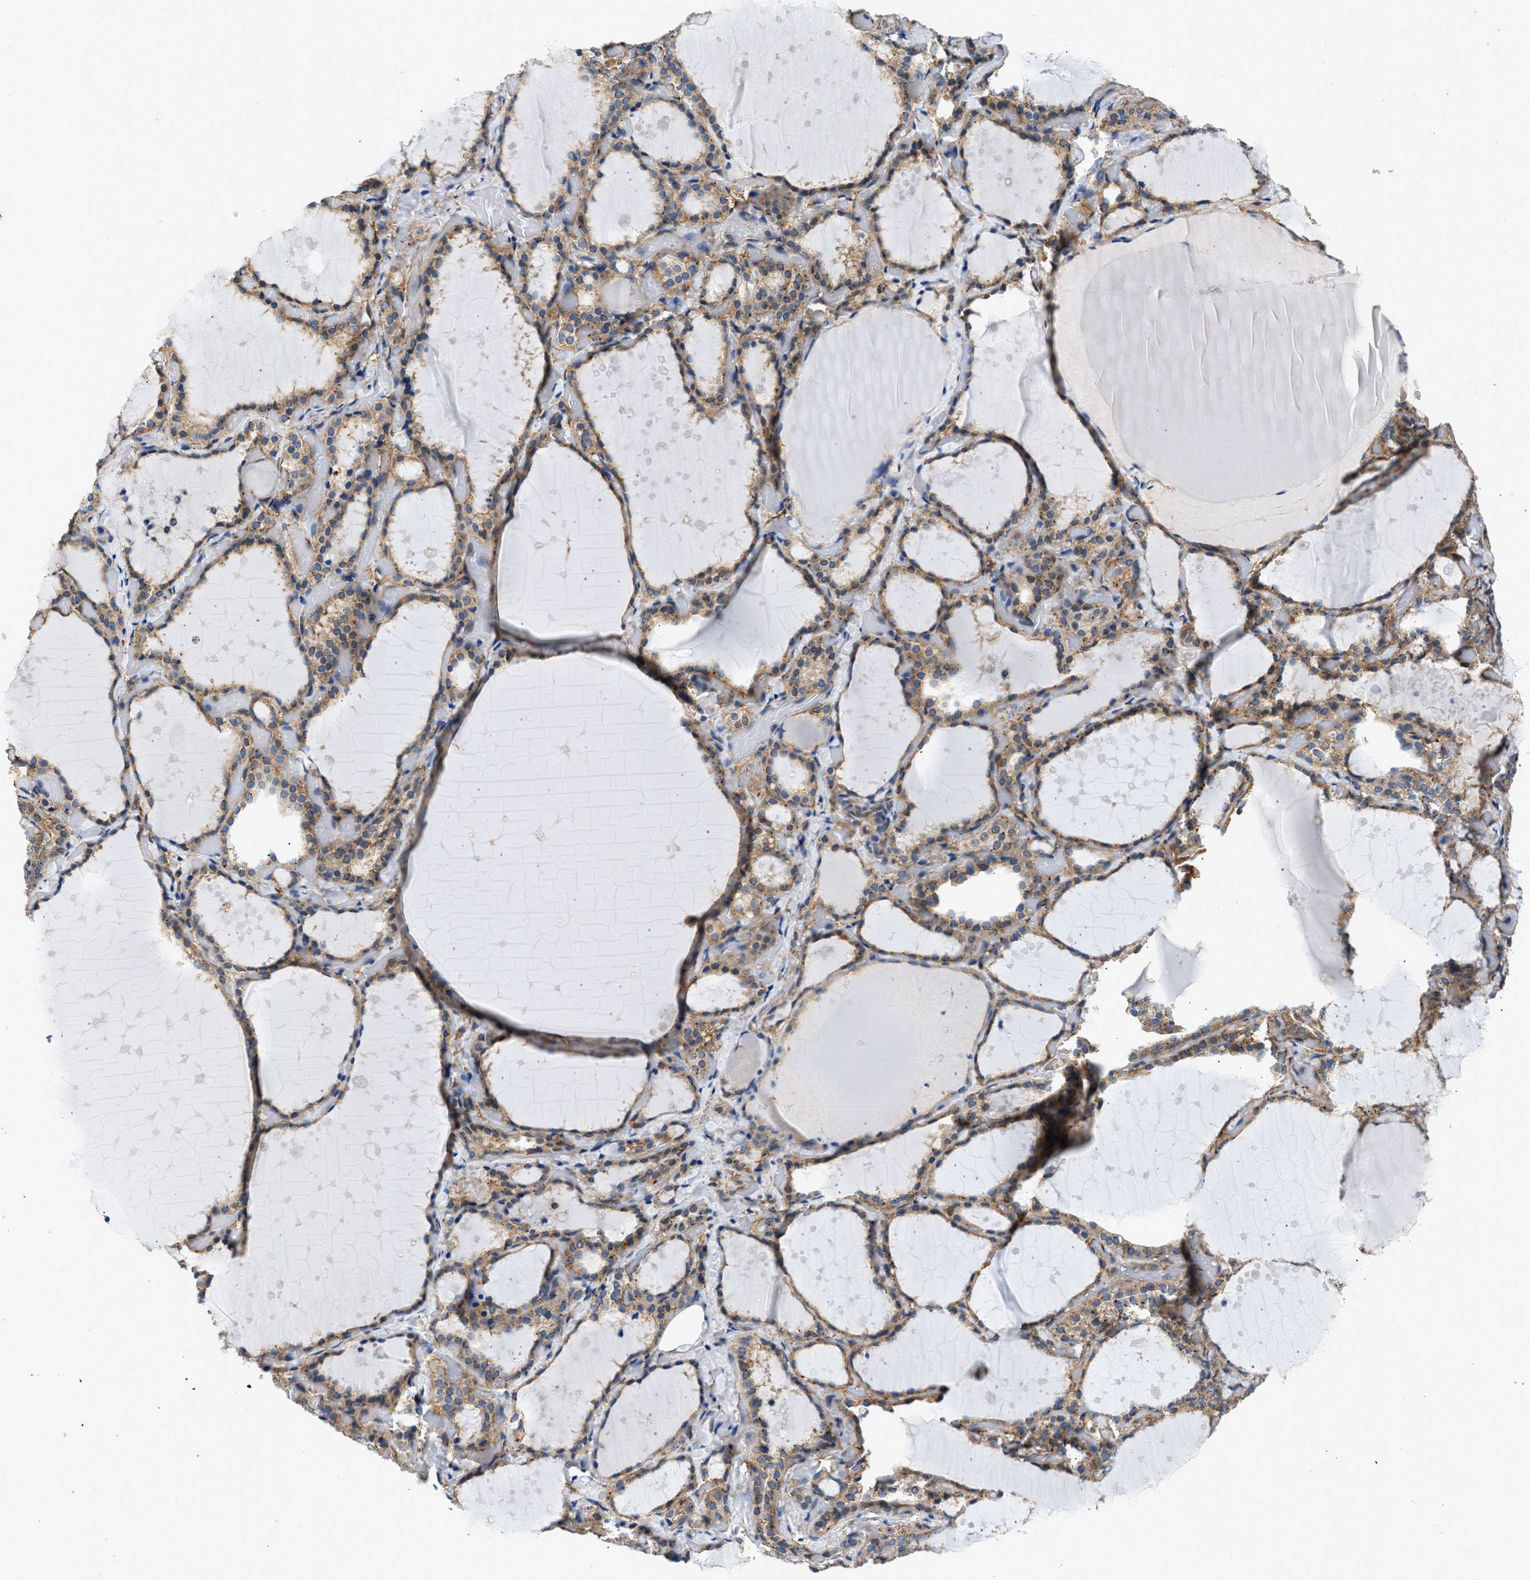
{"staining": {"intensity": "moderate", "quantity": ">75%", "location": "cytoplasmic/membranous"}, "tissue": "thyroid gland", "cell_type": "Glandular cells", "image_type": "normal", "snomed": [{"axis": "morphology", "description": "Normal tissue, NOS"}, {"axis": "topography", "description": "Thyroid gland"}], "caption": "IHC staining of unremarkable thyroid gland, which displays medium levels of moderate cytoplasmic/membranous positivity in about >75% of glandular cells indicating moderate cytoplasmic/membranous protein expression. The staining was performed using DAB (3,3'-diaminobenzidine) (brown) for protein detection and nuclei were counterstained in hematoxylin (blue).", "gene": "SEPTIN2", "patient": {"sex": "female", "age": 44}}